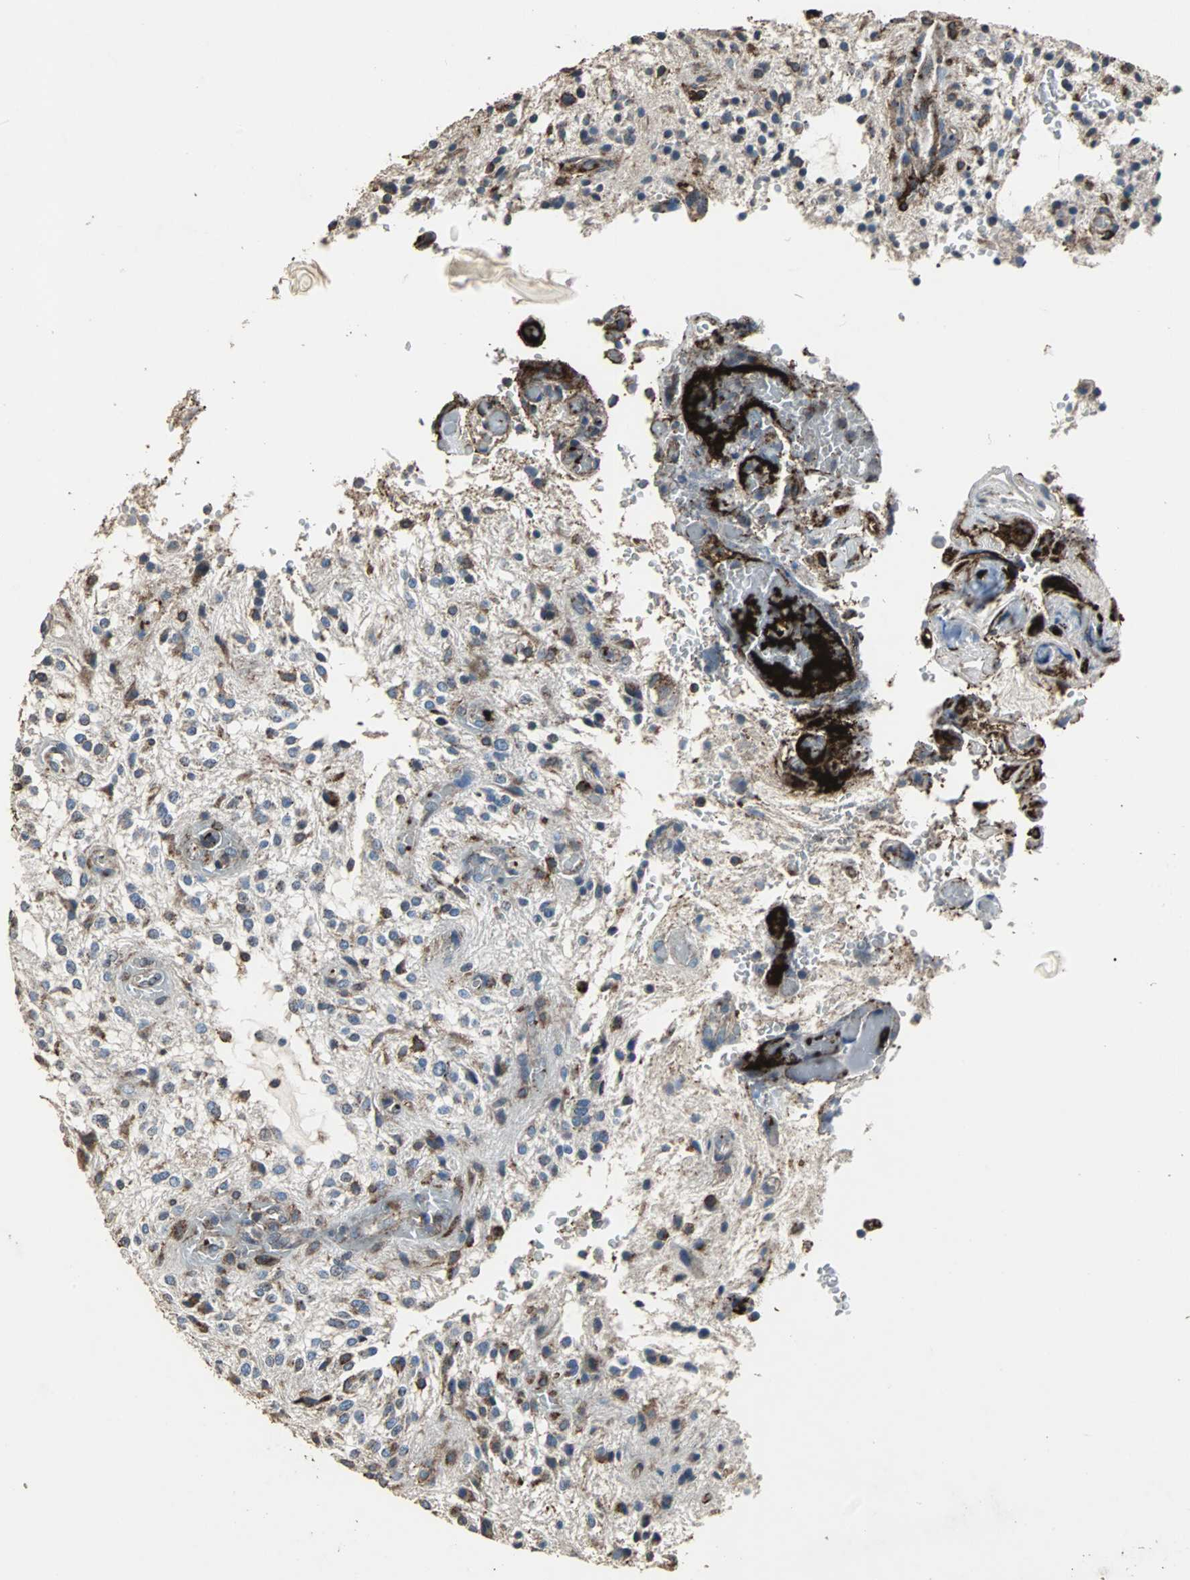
{"staining": {"intensity": "weak", "quantity": "25%-75%", "location": "cytoplasmic/membranous"}, "tissue": "glioma", "cell_type": "Tumor cells", "image_type": "cancer", "snomed": [{"axis": "morphology", "description": "Glioma, malignant, NOS"}, {"axis": "topography", "description": "Cerebellum"}], "caption": "Glioma stained with IHC shows weak cytoplasmic/membranous expression in about 25%-75% of tumor cells.", "gene": "F11R", "patient": {"sex": "female", "age": 10}}